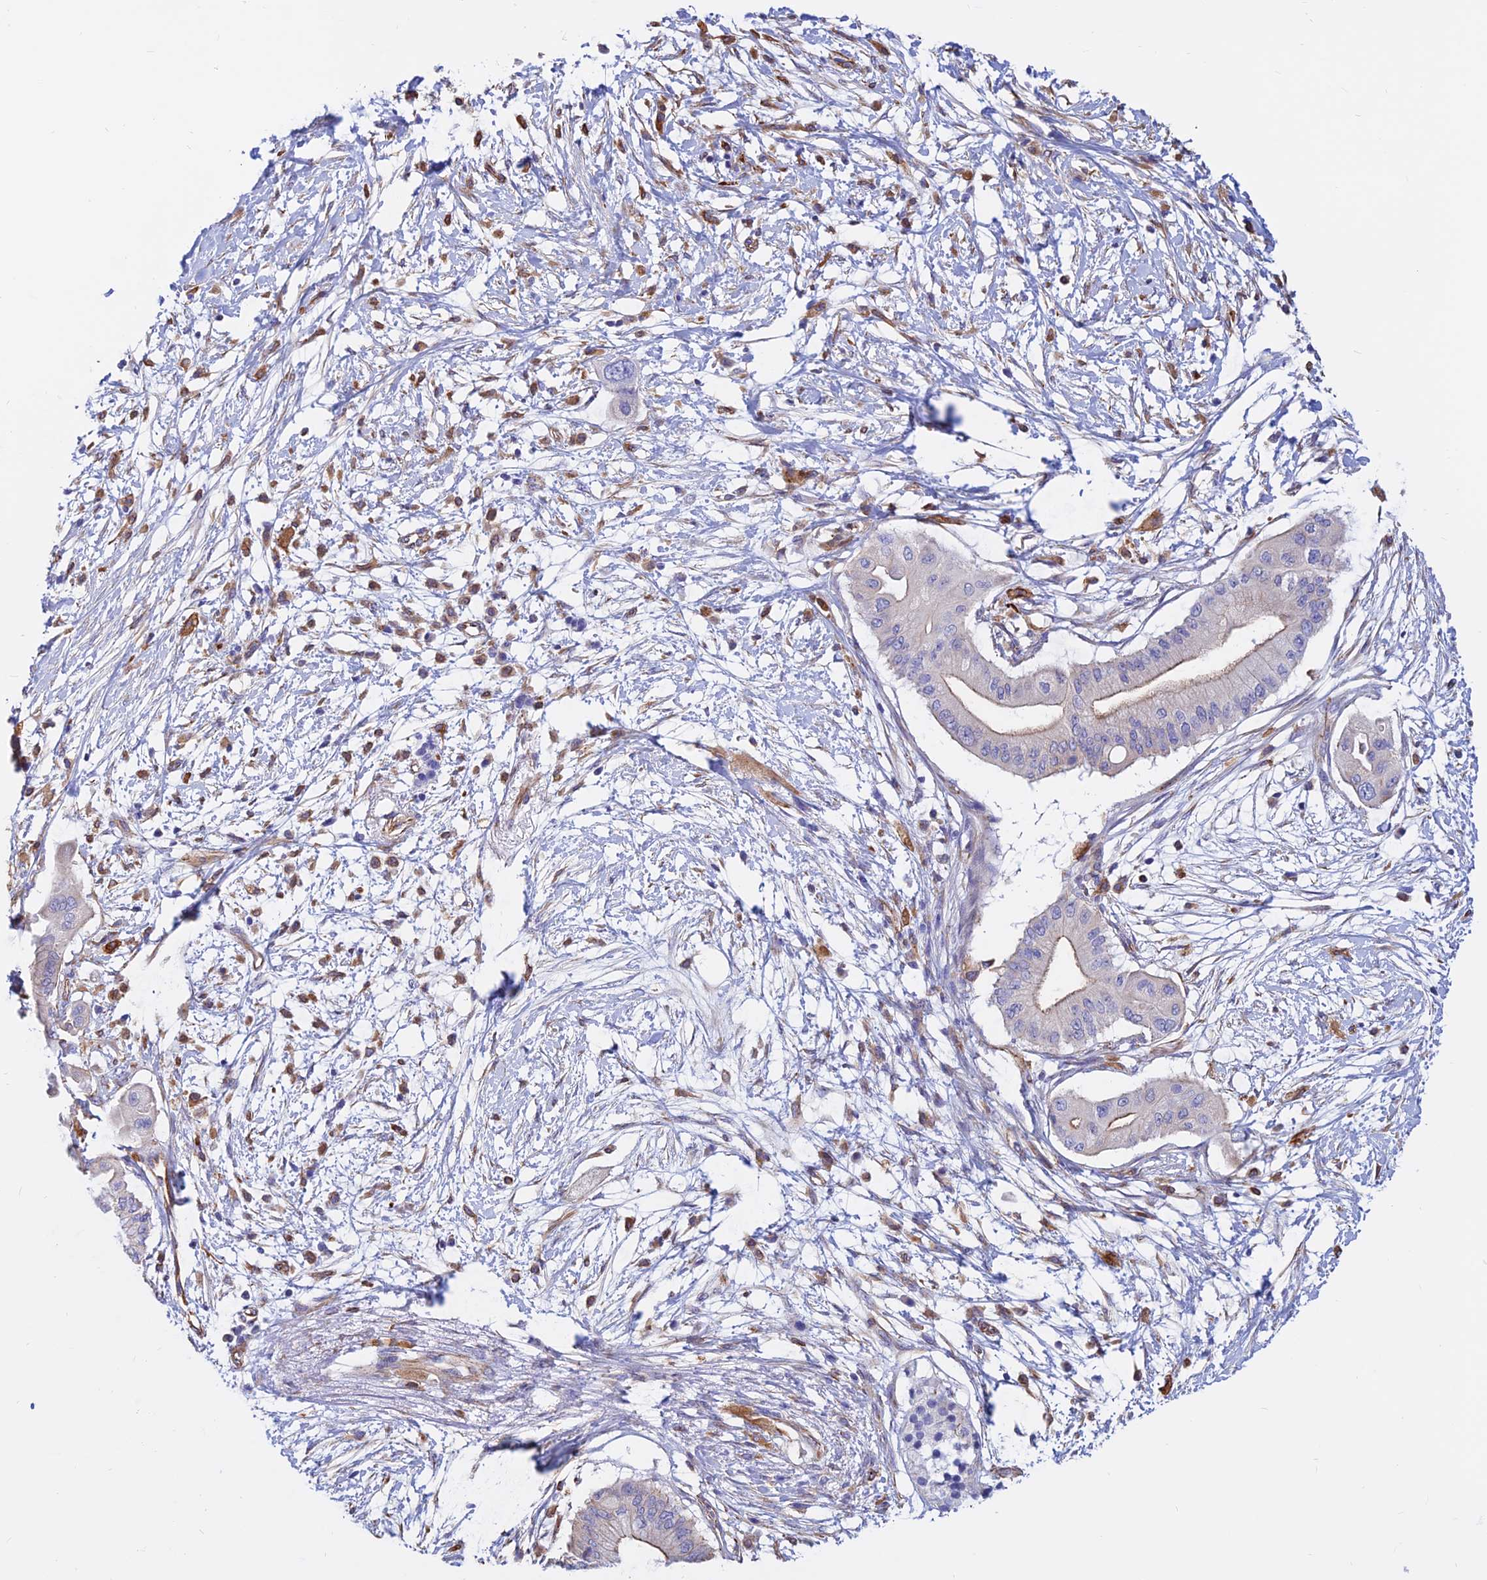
{"staining": {"intensity": "weak", "quantity": "<25%", "location": "cytoplasmic/membranous"}, "tissue": "pancreatic cancer", "cell_type": "Tumor cells", "image_type": "cancer", "snomed": [{"axis": "morphology", "description": "Adenocarcinoma, NOS"}, {"axis": "topography", "description": "Pancreas"}], "caption": "Micrograph shows no significant protein positivity in tumor cells of pancreatic cancer (adenocarcinoma).", "gene": "CDK18", "patient": {"sex": "male", "age": 68}}